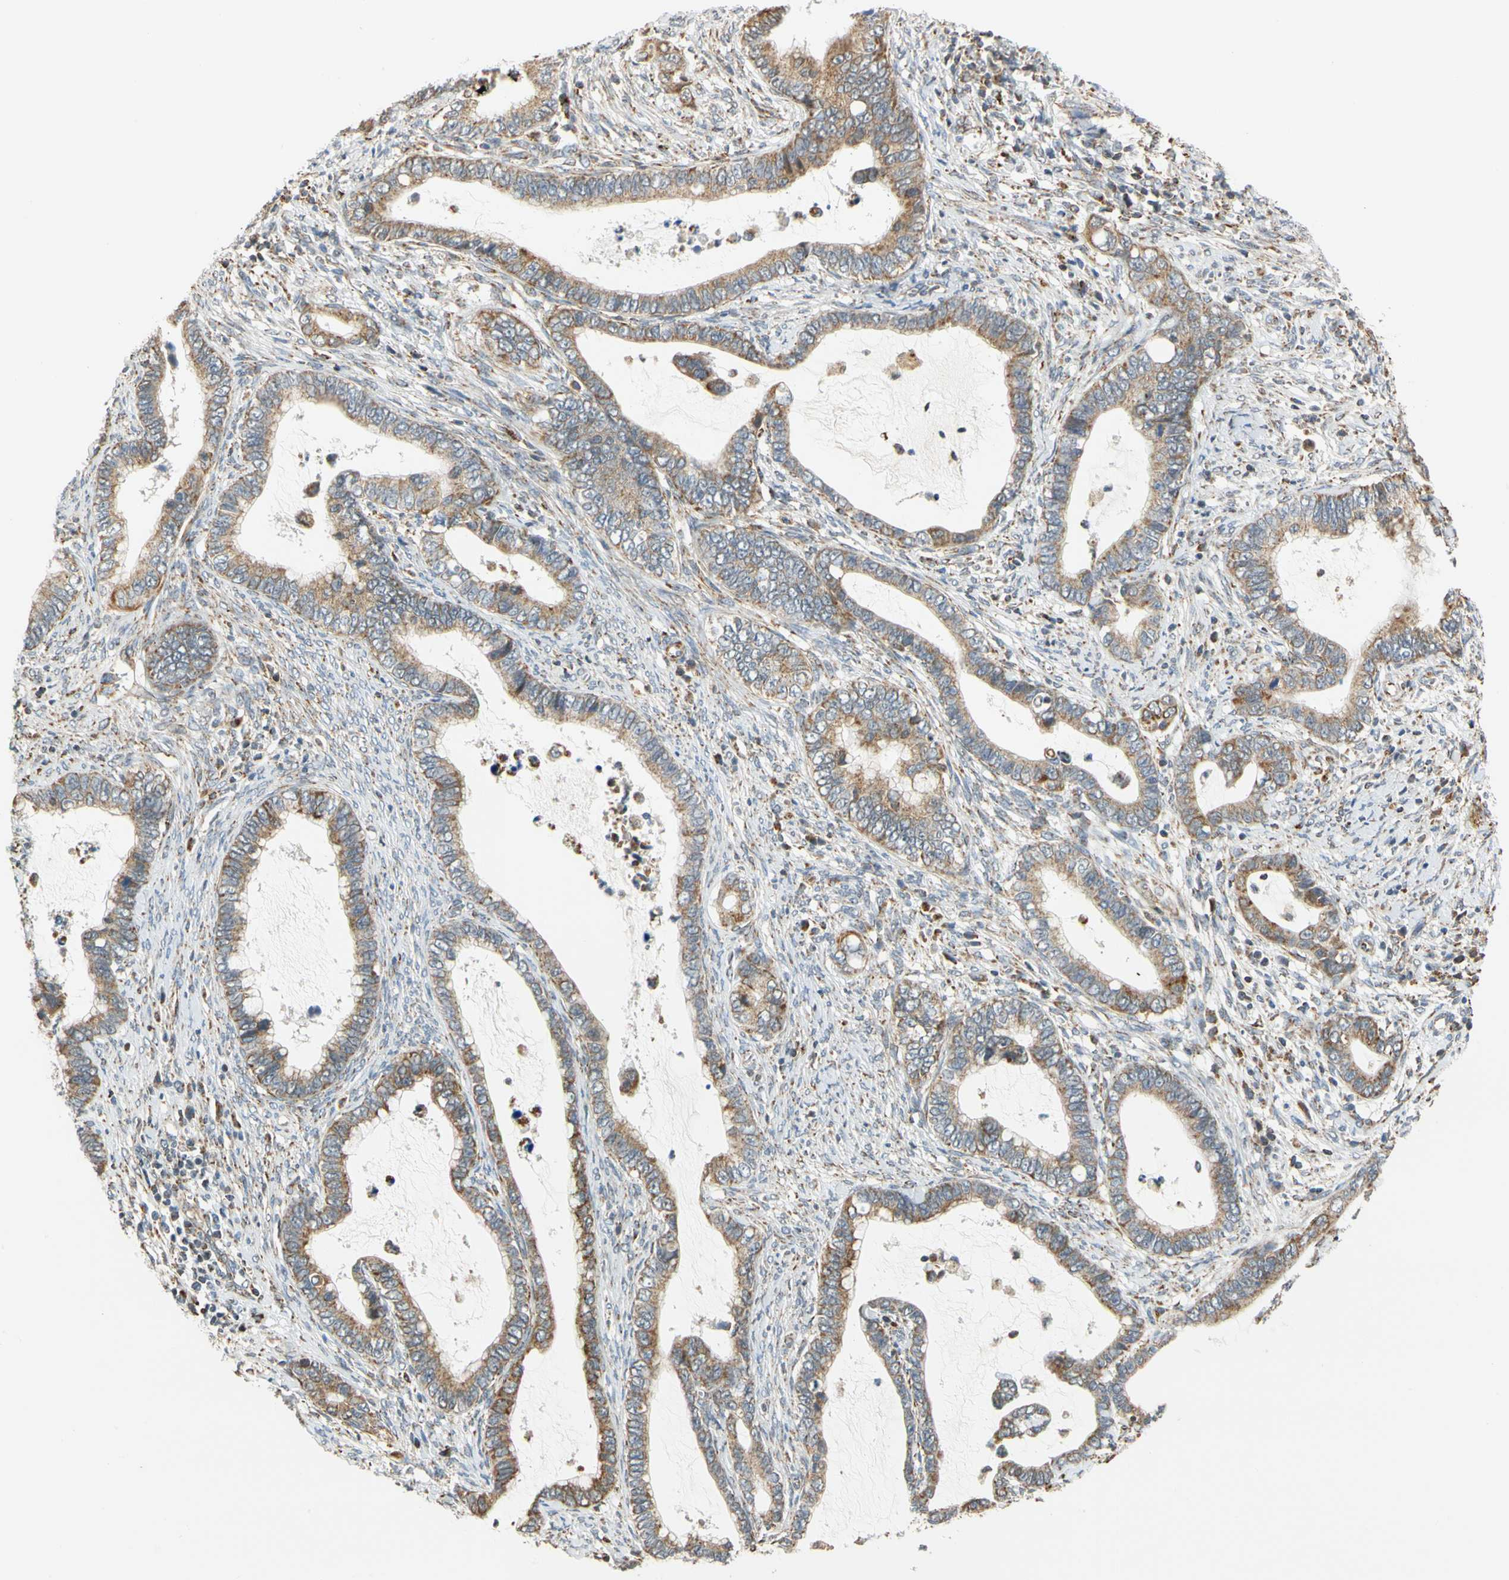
{"staining": {"intensity": "moderate", "quantity": ">75%", "location": "cytoplasmic/membranous"}, "tissue": "cervical cancer", "cell_type": "Tumor cells", "image_type": "cancer", "snomed": [{"axis": "morphology", "description": "Adenocarcinoma, NOS"}, {"axis": "topography", "description": "Cervix"}], "caption": "Adenocarcinoma (cervical) stained for a protein exhibits moderate cytoplasmic/membranous positivity in tumor cells. (Brightfield microscopy of DAB IHC at high magnification).", "gene": "SFXN3", "patient": {"sex": "female", "age": 44}}